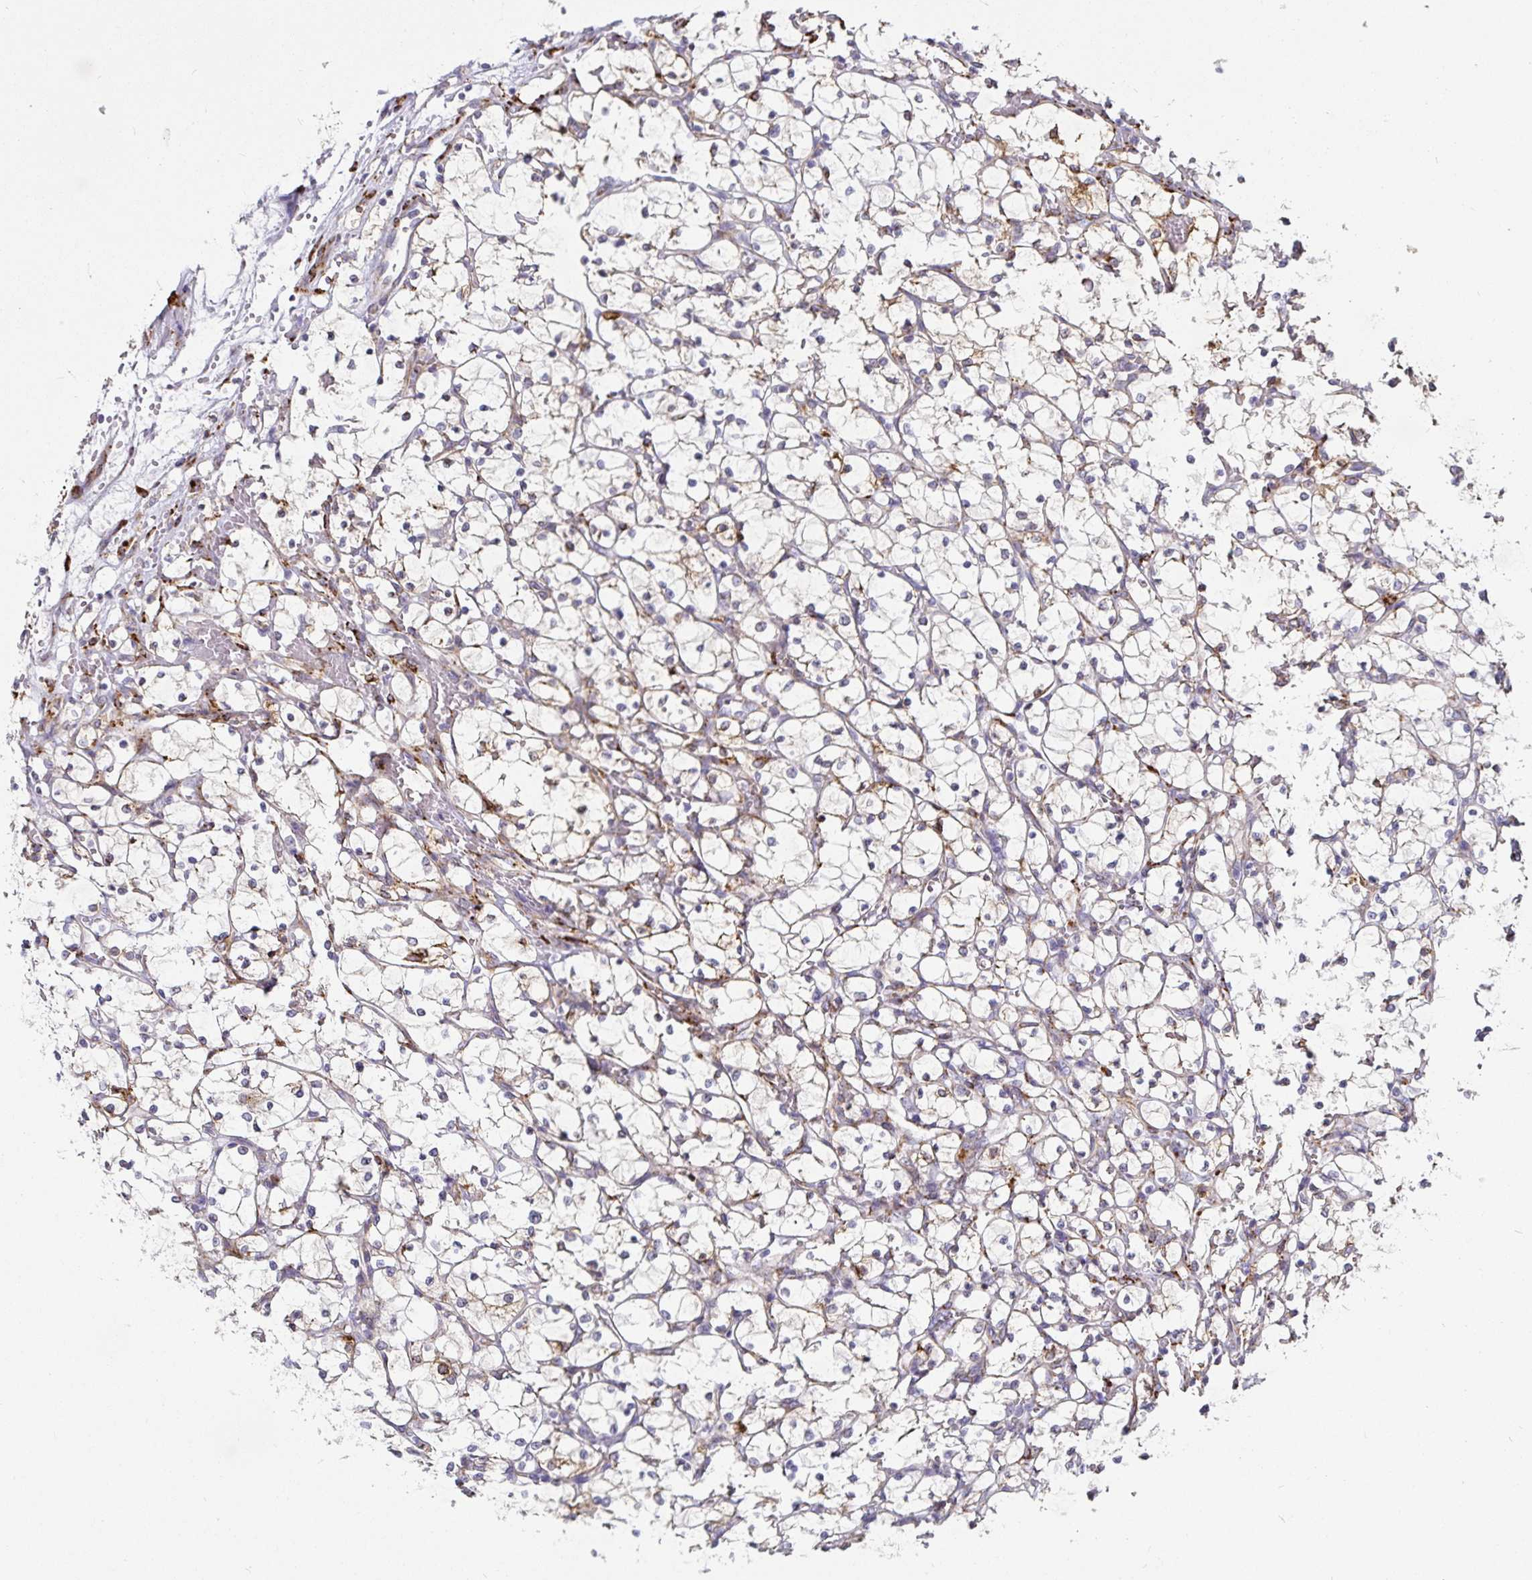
{"staining": {"intensity": "negative", "quantity": "none", "location": "none"}, "tissue": "renal cancer", "cell_type": "Tumor cells", "image_type": "cancer", "snomed": [{"axis": "morphology", "description": "Adenocarcinoma, NOS"}, {"axis": "topography", "description": "Kidney"}], "caption": "Tumor cells show no significant positivity in renal adenocarcinoma.", "gene": "P4HA2", "patient": {"sex": "female", "age": 69}}